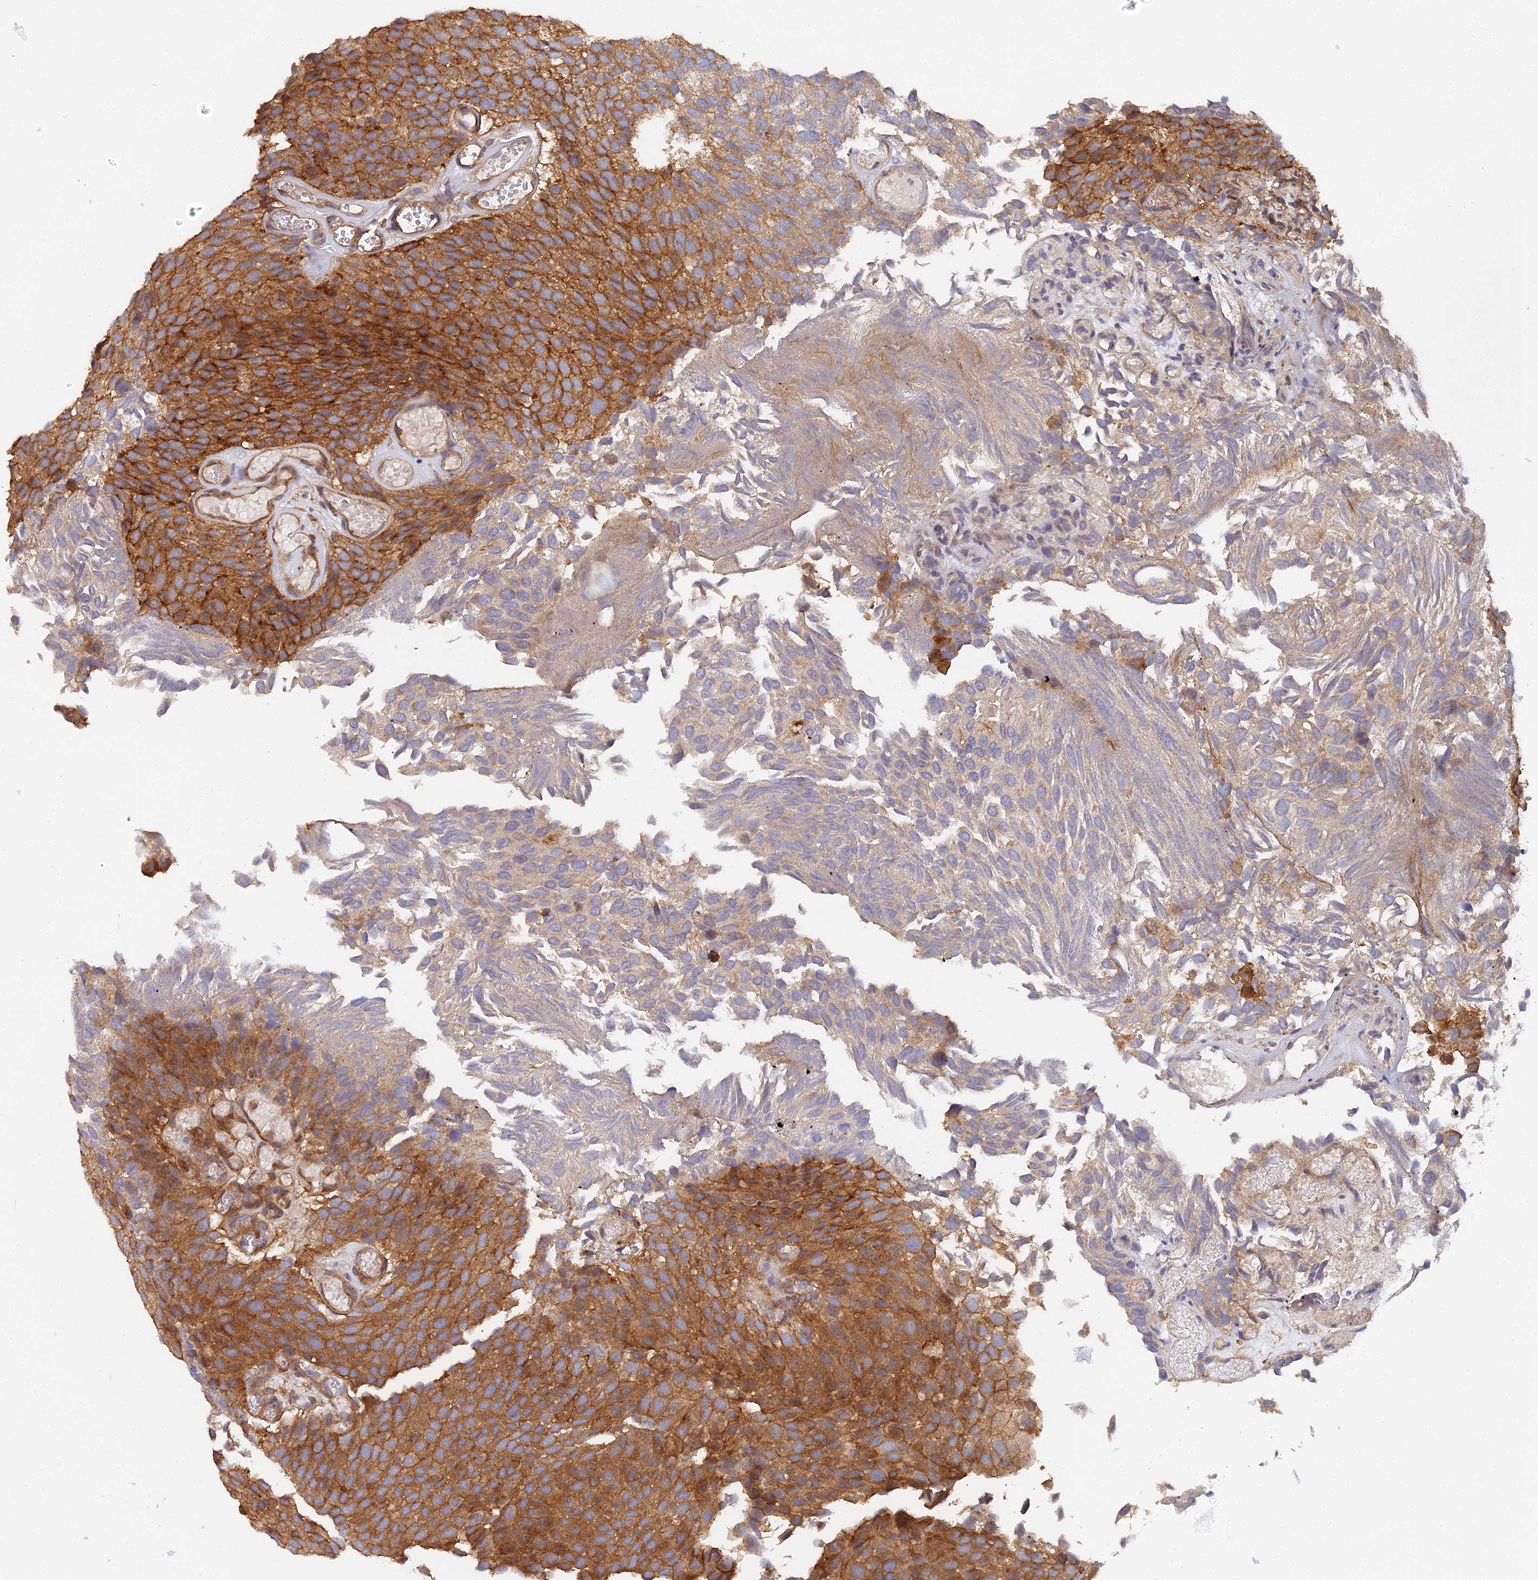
{"staining": {"intensity": "strong", "quantity": ">75%", "location": "cytoplasmic/membranous"}, "tissue": "urothelial cancer", "cell_type": "Tumor cells", "image_type": "cancer", "snomed": [{"axis": "morphology", "description": "Urothelial carcinoma, Low grade"}, {"axis": "topography", "description": "Urinary bladder"}], "caption": "DAB immunohistochemical staining of human urothelial carcinoma (low-grade) shows strong cytoplasmic/membranous protein expression in approximately >75% of tumor cells.", "gene": "GNG5B", "patient": {"sex": "male", "age": 89}}